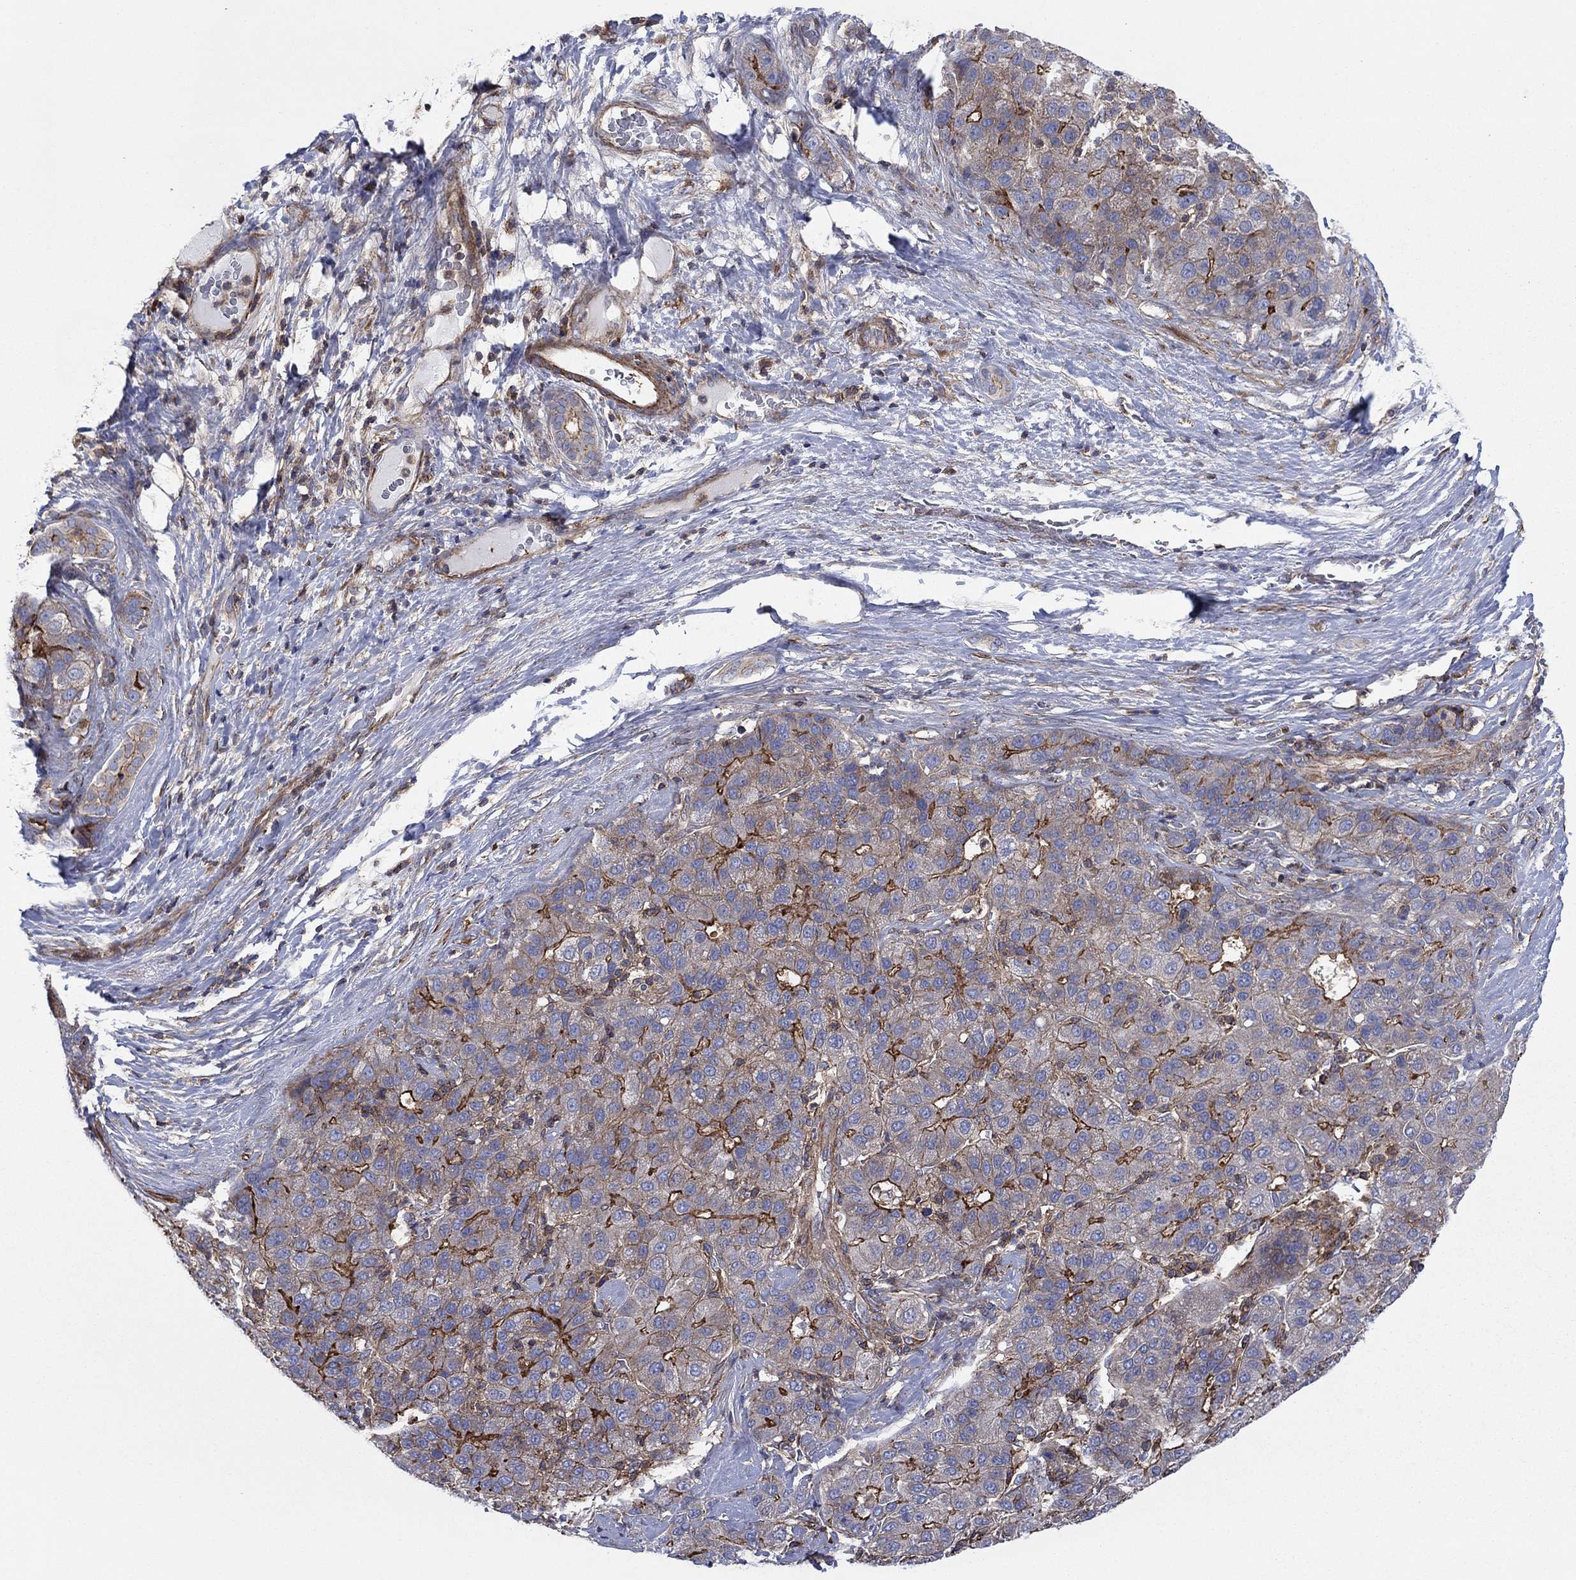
{"staining": {"intensity": "strong", "quantity": "<25%", "location": "cytoplasmic/membranous"}, "tissue": "liver cancer", "cell_type": "Tumor cells", "image_type": "cancer", "snomed": [{"axis": "morphology", "description": "Carcinoma, Hepatocellular, NOS"}, {"axis": "topography", "description": "Liver"}], "caption": "IHC image of human hepatocellular carcinoma (liver) stained for a protein (brown), which exhibits medium levels of strong cytoplasmic/membranous expression in approximately <25% of tumor cells.", "gene": "PAG1", "patient": {"sex": "male", "age": 65}}